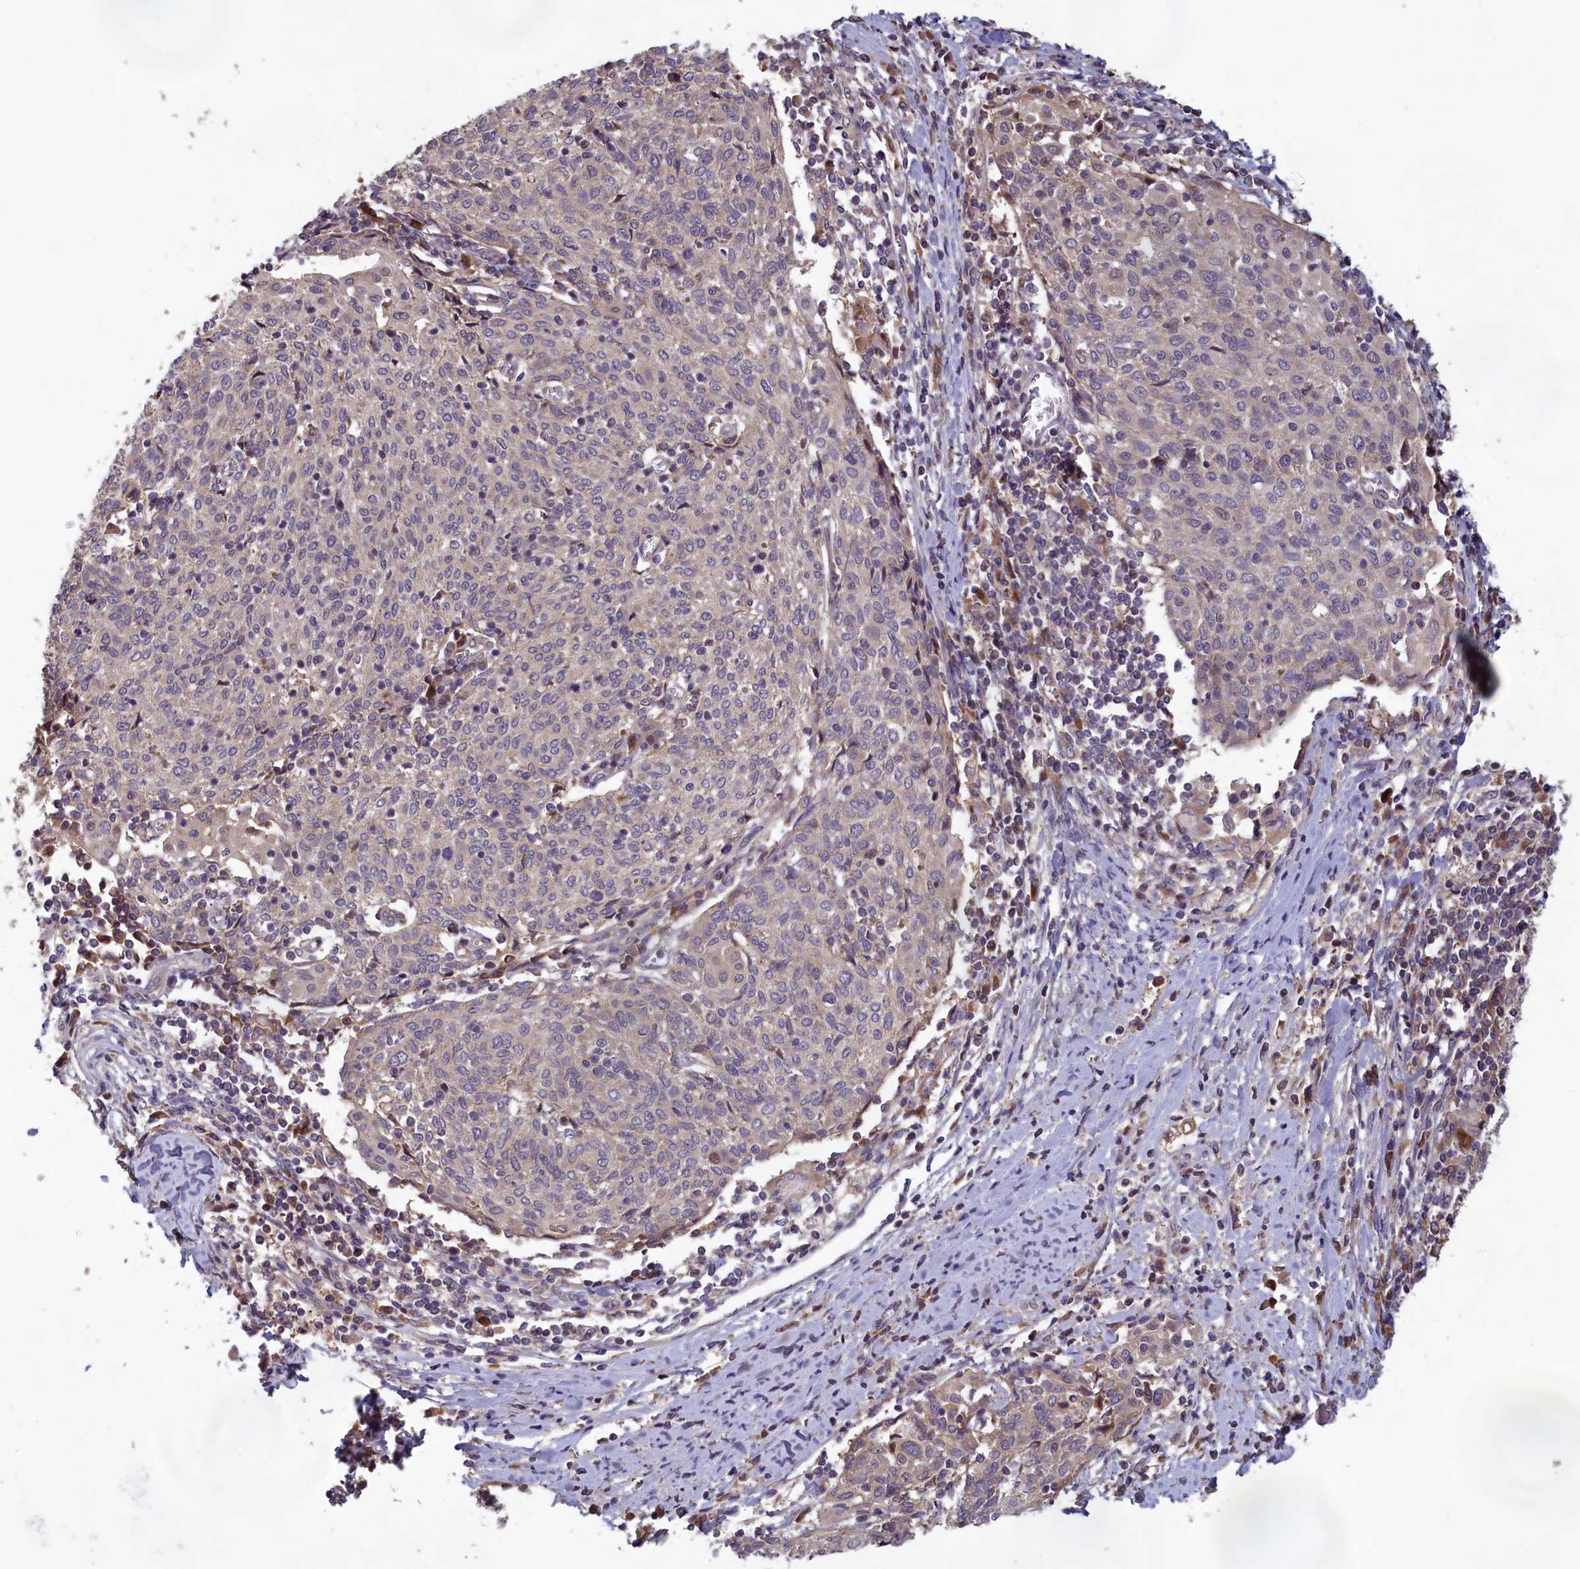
{"staining": {"intensity": "negative", "quantity": "none", "location": "none"}, "tissue": "cervical cancer", "cell_type": "Tumor cells", "image_type": "cancer", "snomed": [{"axis": "morphology", "description": "Squamous cell carcinoma, NOS"}, {"axis": "topography", "description": "Cervix"}], "caption": "Micrograph shows no significant protein expression in tumor cells of cervical cancer.", "gene": "CCDC15", "patient": {"sex": "female", "age": 52}}